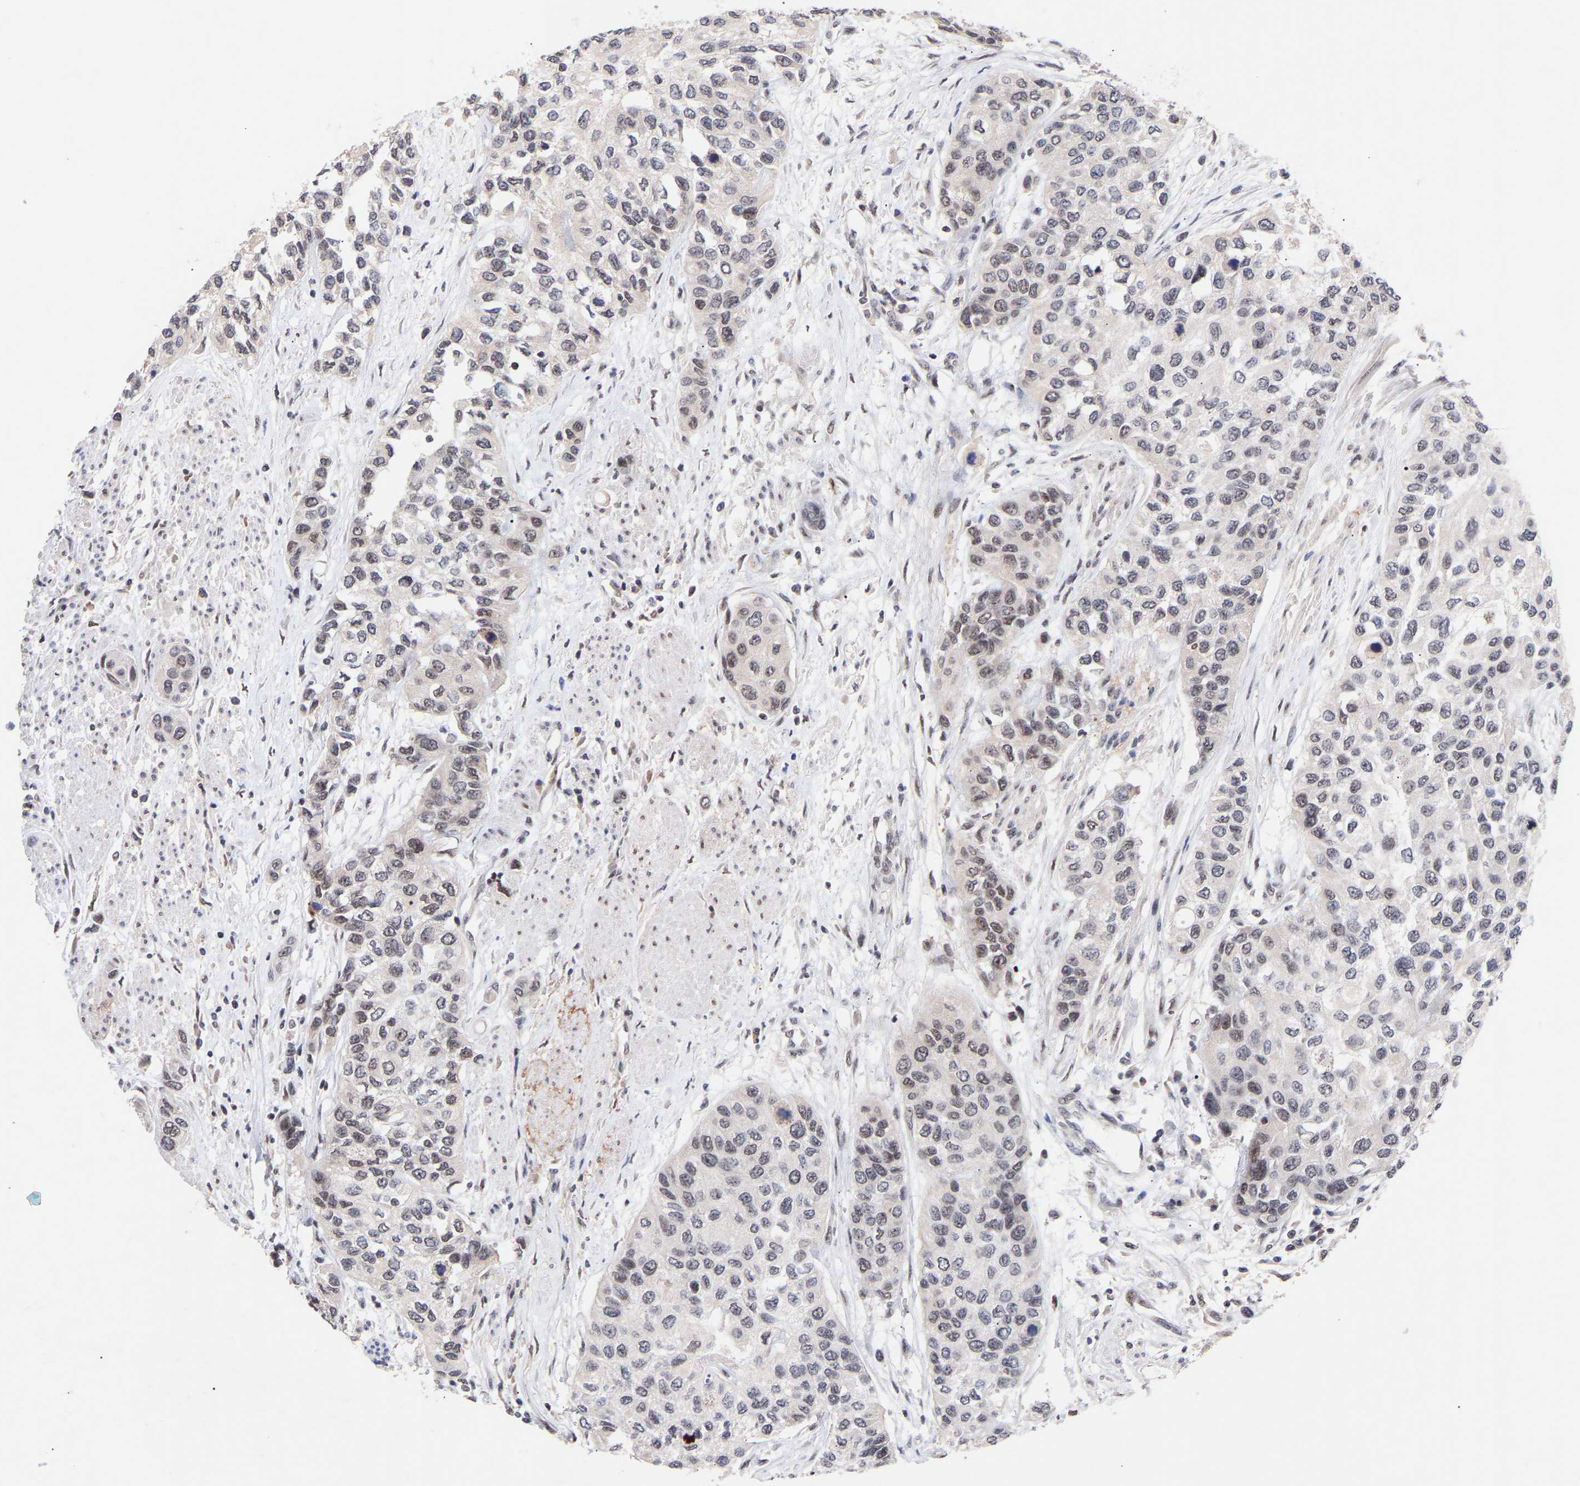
{"staining": {"intensity": "negative", "quantity": "none", "location": "none"}, "tissue": "urothelial cancer", "cell_type": "Tumor cells", "image_type": "cancer", "snomed": [{"axis": "morphology", "description": "Urothelial carcinoma, High grade"}, {"axis": "topography", "description": "Urinary bladder"}], "caption": "This is a histopathology image of immunohistochemistry staining of urothelial cancer, which shows no staining in tumor cells.", "gene": "RBM15", "patient": {"sex": "female", "age": 56}}